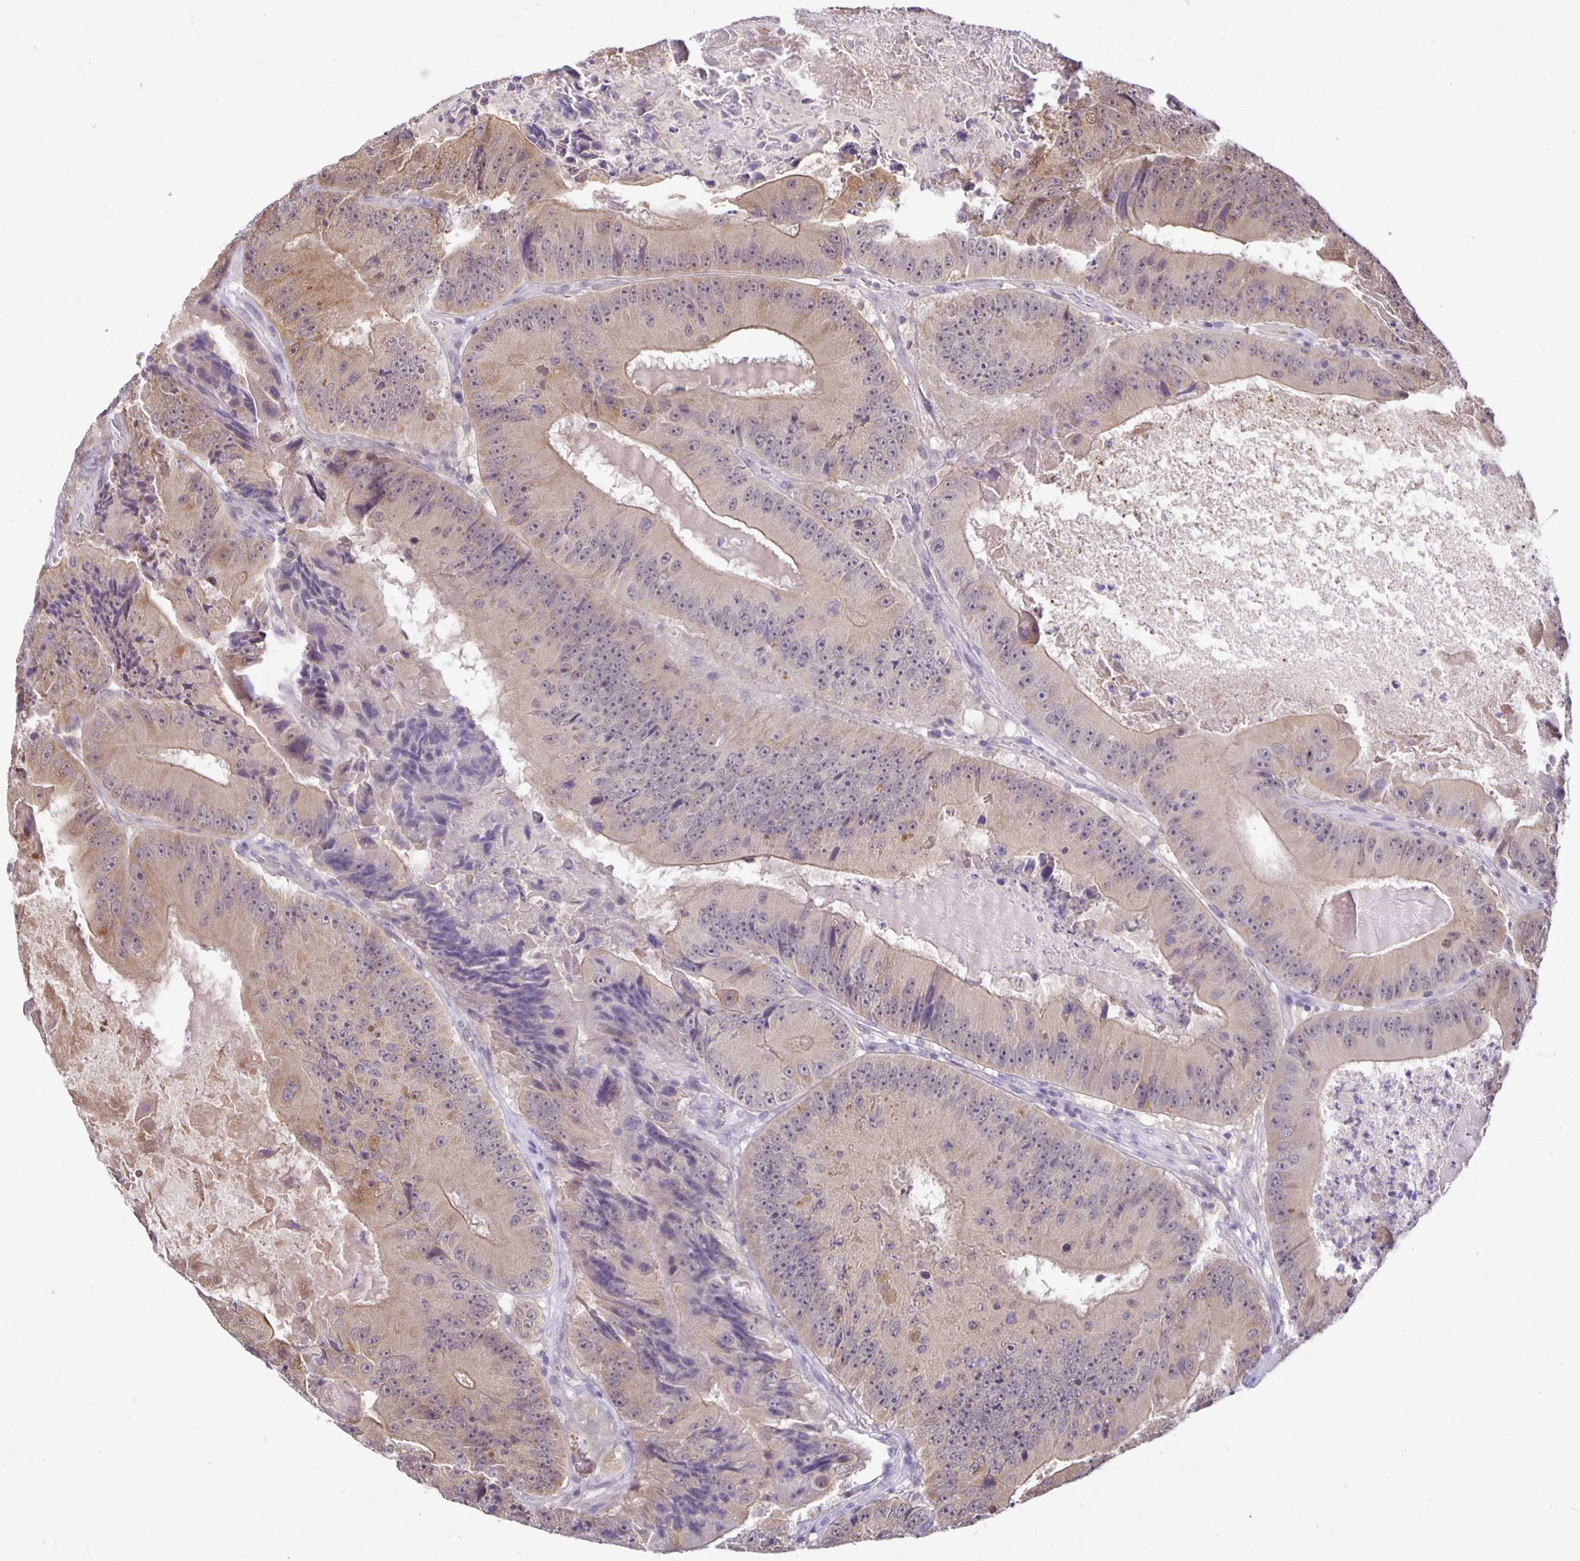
{"staining": {"intensity": "weak", "quantity": "25%-75%", "location": "cytoplasmic/membranous"}, "tissue": "colorectal cancer", "cell_type": "Tumor cells", "image_type": "cancer", "snomed": [{"axis": "morphology", "description": "Adenocarcinoma, NOS"}, {"axis": "topography", "description": "Colon"}], "caption": "Tumor cells display low levels of weak cytoplasmic/membranous positivity in approximately 25%-75% of cells in human colorectal adenocarcinoma.", "gene": "MIEN1", "patient": {"sex": "female", "age": 86}}